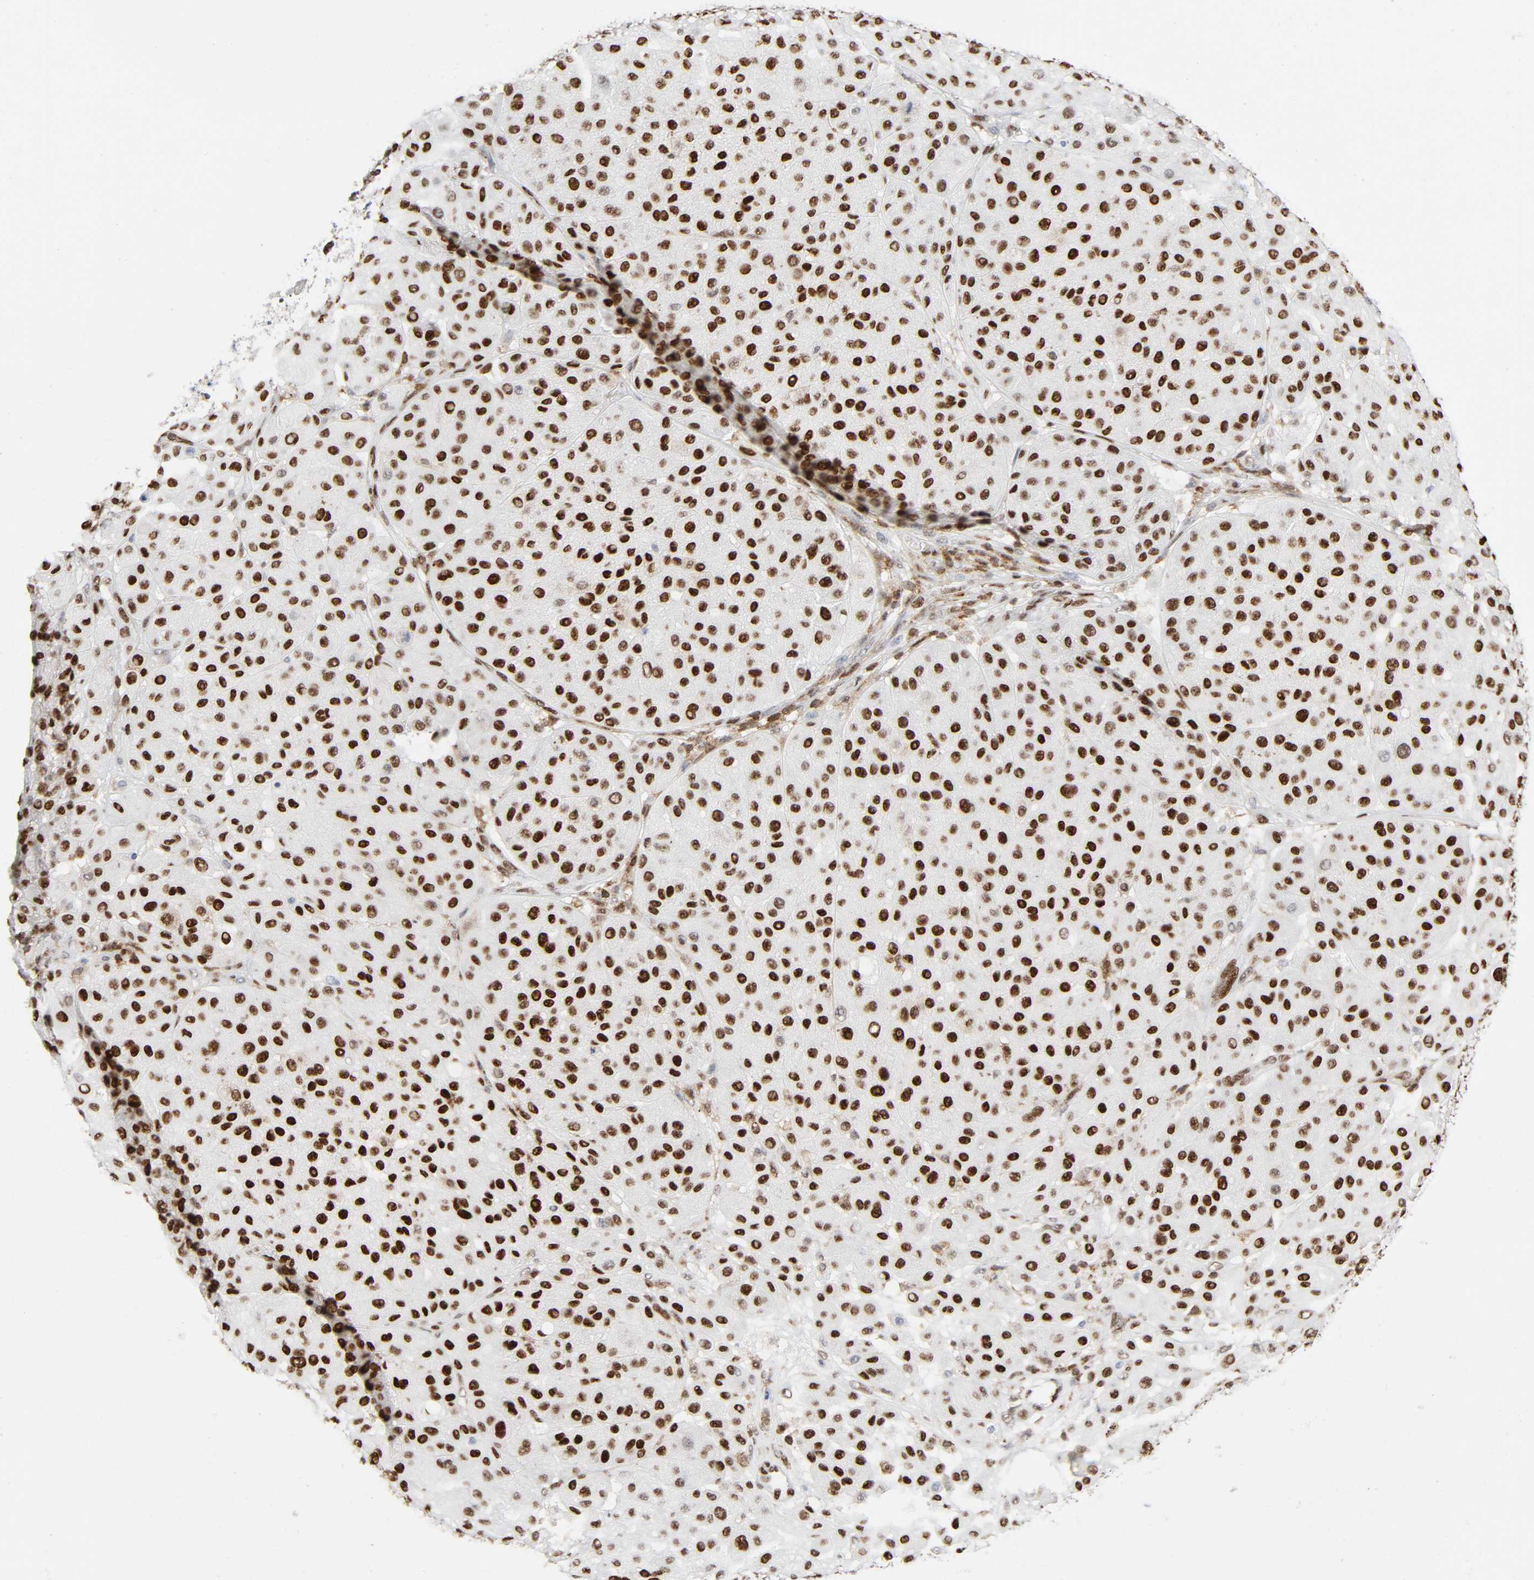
{"staining": {"intensity": "strong", "quantity": ">75%", "location": "nuclear"}, "tissue": "melanoma", "cell_type": "Tumor cells", "image_type": "cancer", "snomed": [{"axis": "morphology", "description": "Normal tissue, NOS"}, {"axis": "morphology", "description": "Malignant melanoma, Metastatic site"}, {"axis": "topography", "description": "Skin"}], "caption": "An IHC micrograph of tumor tissue is shown. Protein staining in brown labels strong nuclear positivity in melanoma within tumor cells.", "gene": "WAS", "patient": {"sex": "male", "age": 41}}